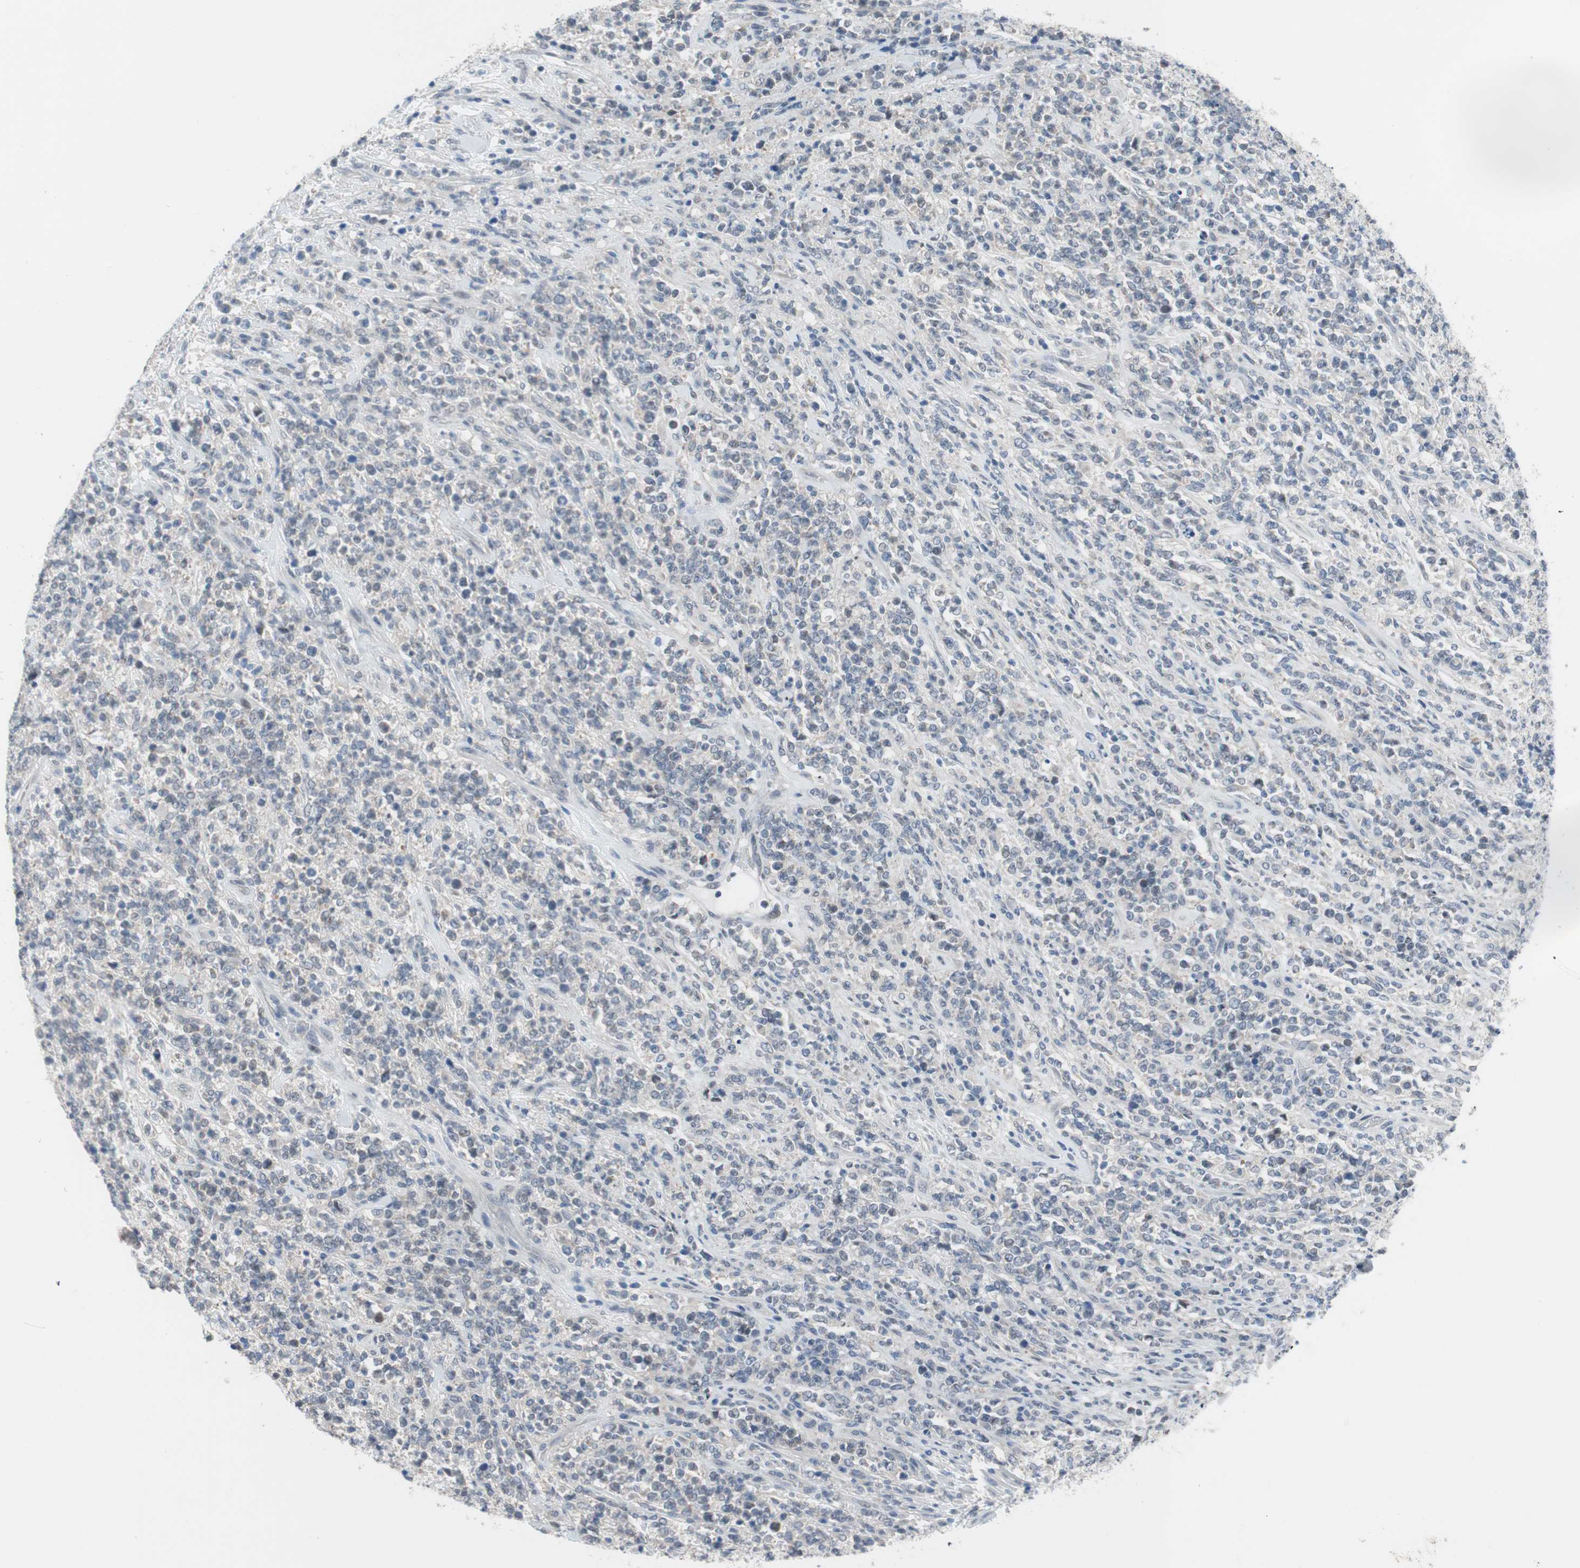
{"staining": {"intensity": "negative", "quantity": "none", "location": "none"}, "tissue": "lymphoma", "cell_type": "Tumor cells", "image_type": "cancer", "snomed": [{"axis": "morphology", "description": "Malignant lymphoma, non-Hodgkin's type, High grade"}, {"axis": "topography", "description": "Soft tissue"}], "caption": "Tumor cells are negative for brown protein staining in lymphoma.", "gene": "GRHL1", "patient": {"sex": "male", "age": 18}}